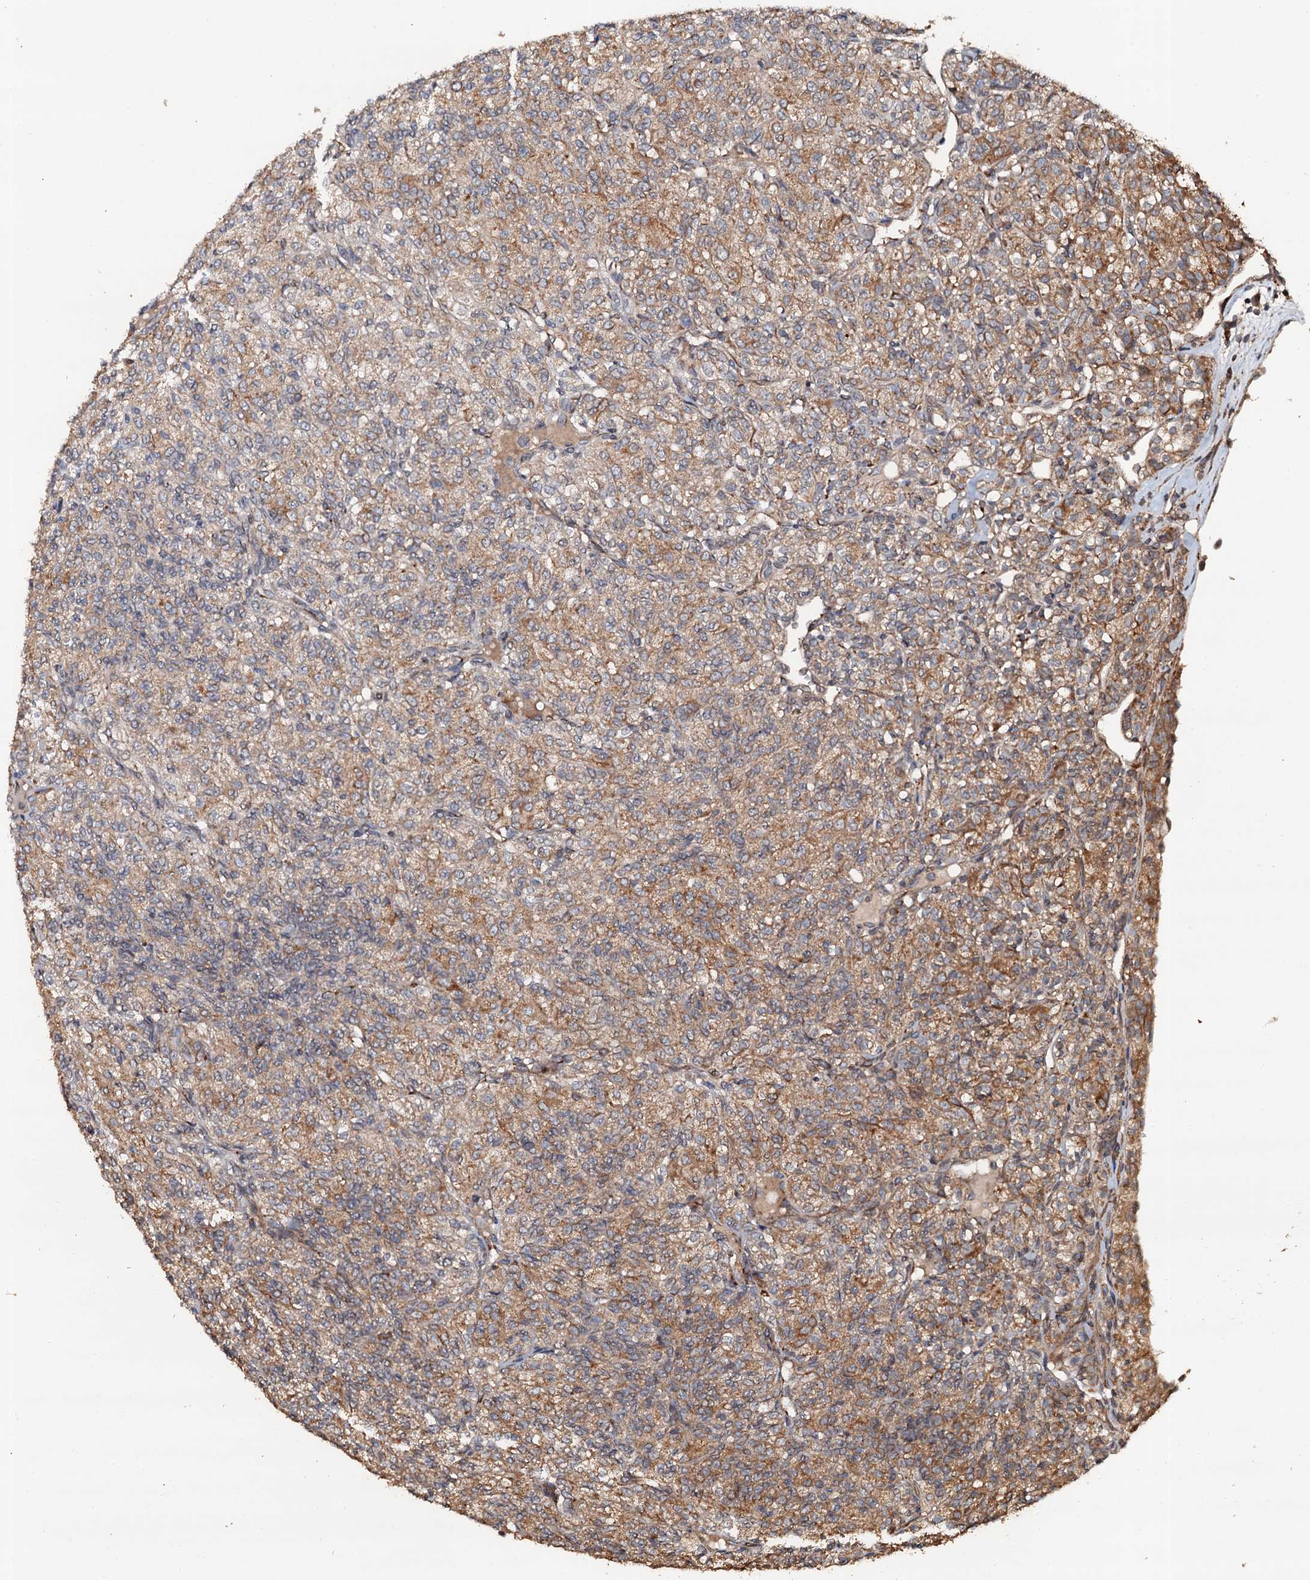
{"staining": {"intensity": "moderate", "quantity": ">75%", "location": "cytoplasmic/membranous"}, "tissue": "renal cancer", "cell_type": "Tumor cells", "image_type": "cancer", "snomed": [{"axis": "morphology", "description": "Adenocarcinoma, NOS"}, {"axis": "topography", "description": "Kidney"}], "caption": "Approximately >75% of tumor cells in renal adenocarcinoma show moderate cytoplasmic/membranous protein expression as visualized by brown immunohistochemical staining.", "gene": "GLCE", "patient": {"sex": "male", "age": 77}}